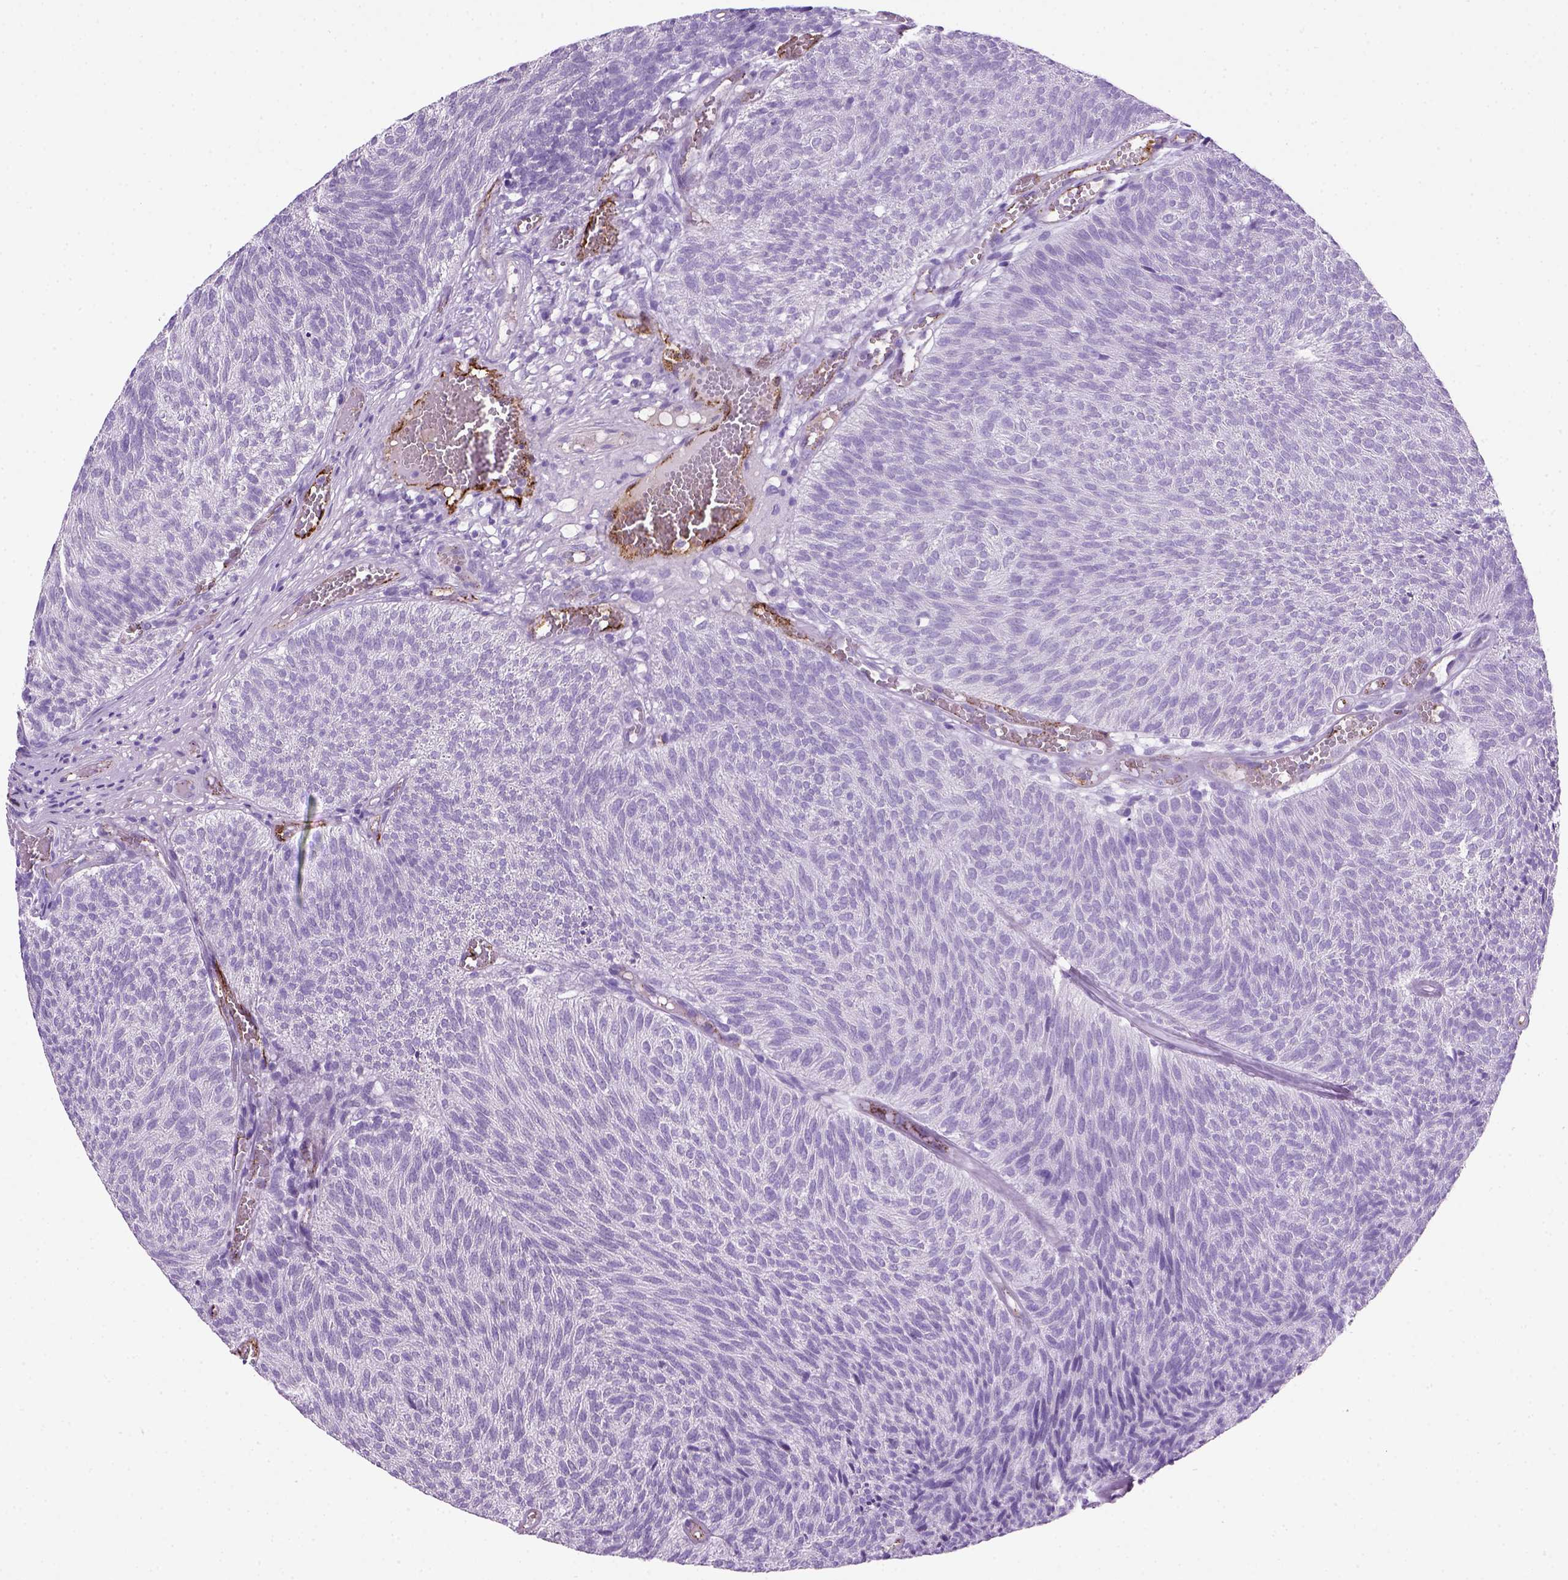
{"staining": {"intensity": "negative", "quantity": "none", "location": "none"}, "tissue": "urothelial cancer", "cell_type": "Tumor cells", "image_type": "cancer", "snomed": [{"axis": "morphology", "description": "Urothelial carcinoma, Low grade"}, {"axis": "topography", "description": "Urinary bladder"}], "caption": "A high-resolution photomicrograph shows IHC staining of low-grade urothelial carcinoma, which reveals no significant expression in tumor cells.", "gene": "VWF", "patient": {"sex": "male", "age": 77}}